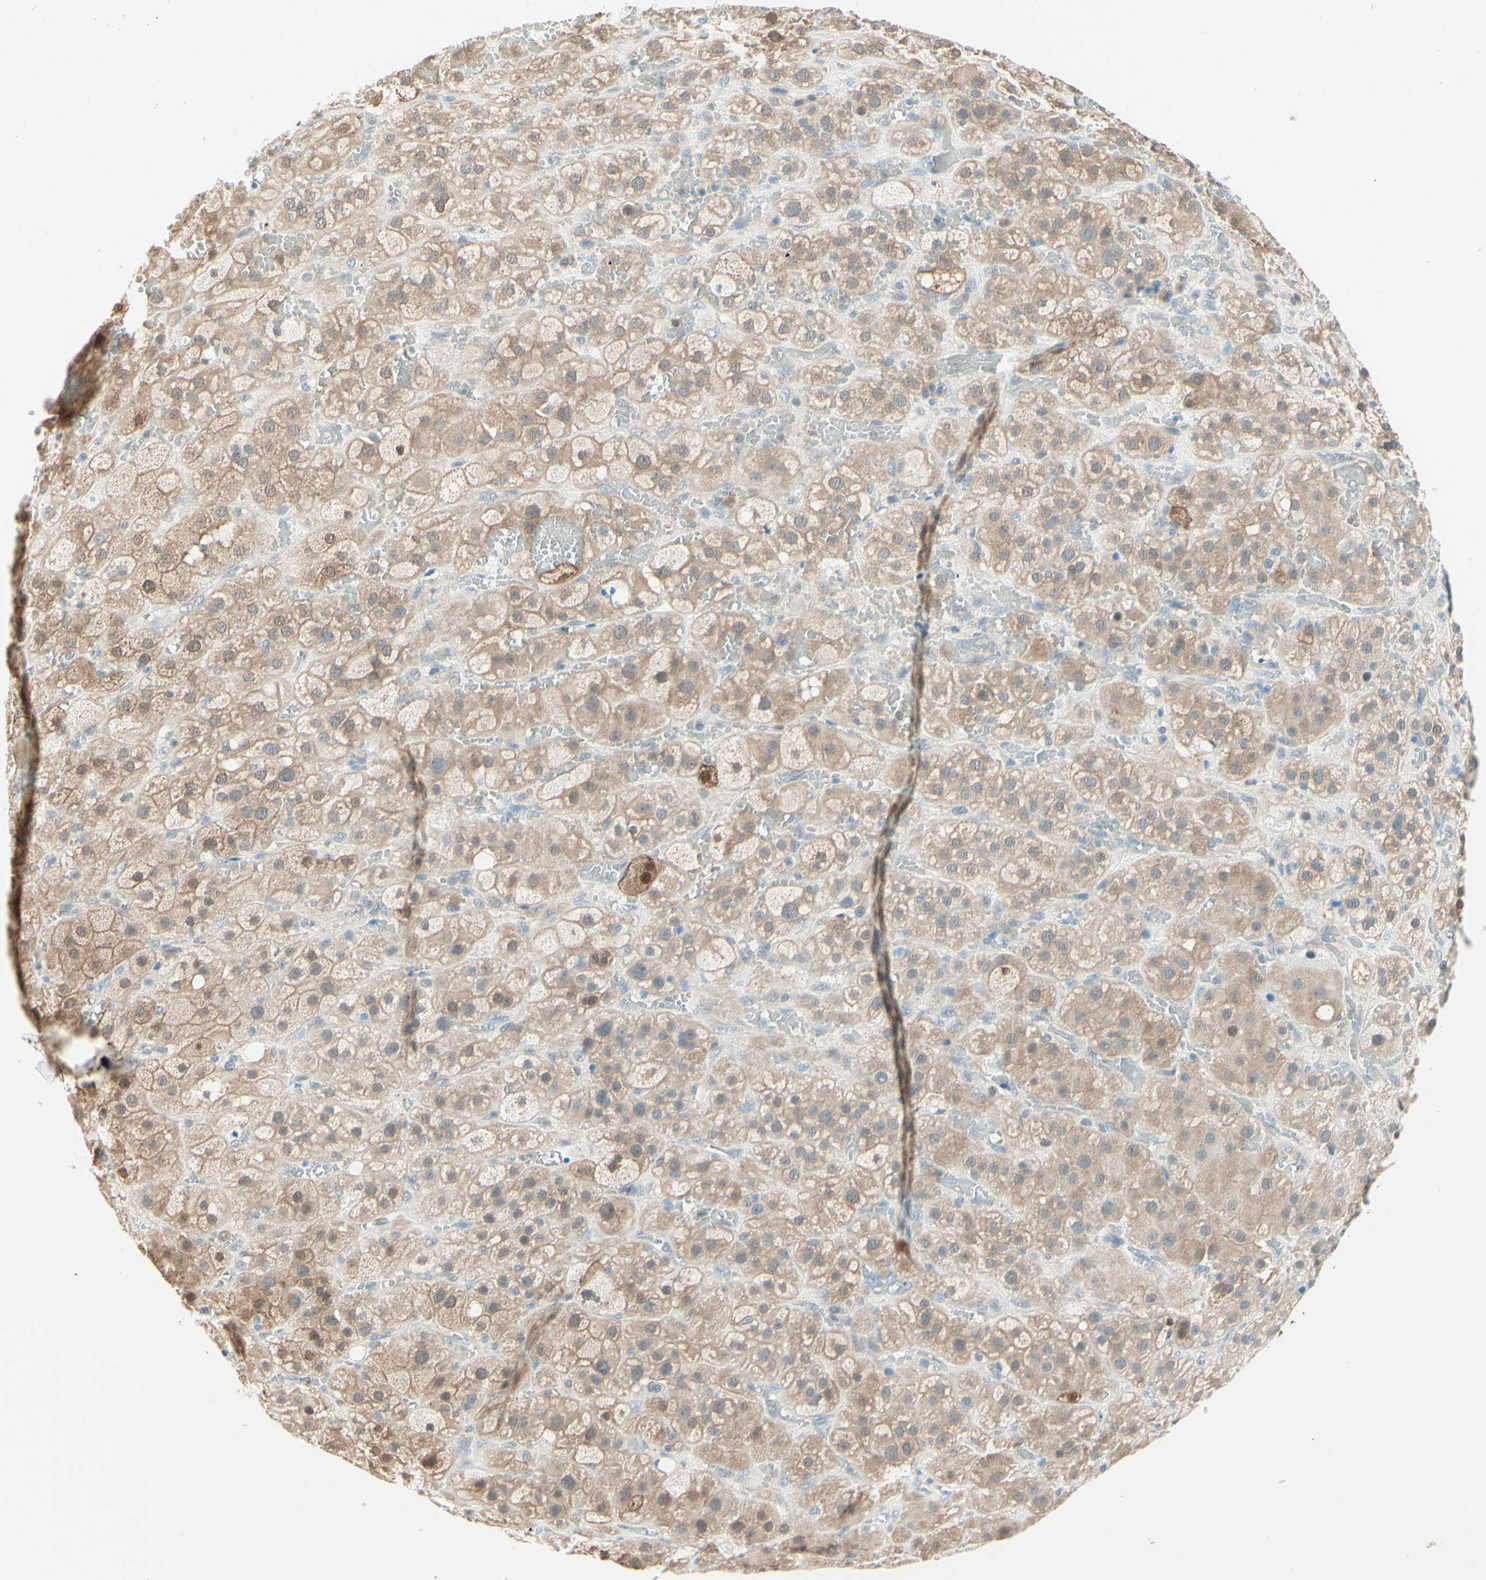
{"staining": {"intensity": "moderate", "quantity": ">75%", "location": "cytoplasmic/membranous"}, "tissue": "adrenal gland", "cell_type": "Glandular cells", "image_type": "normal", "snomed": [{"axis": "morphology", "description": "Normal tissue, NOS"}, {"axis": "topography", "description": "Adrenal gland"}], "caption": "Adrenal gland was stained to show a protein in brown. There is medium levels of moderate cytoplasmic/membranous expression in approximately >75% of glandular cells. (DAB (3,3'-diaminobenzidine) = brown stain, brightfield microscopy at high magnification).", "gene": "UPK3B", "patient": {"sex": "female", "age": 47}}